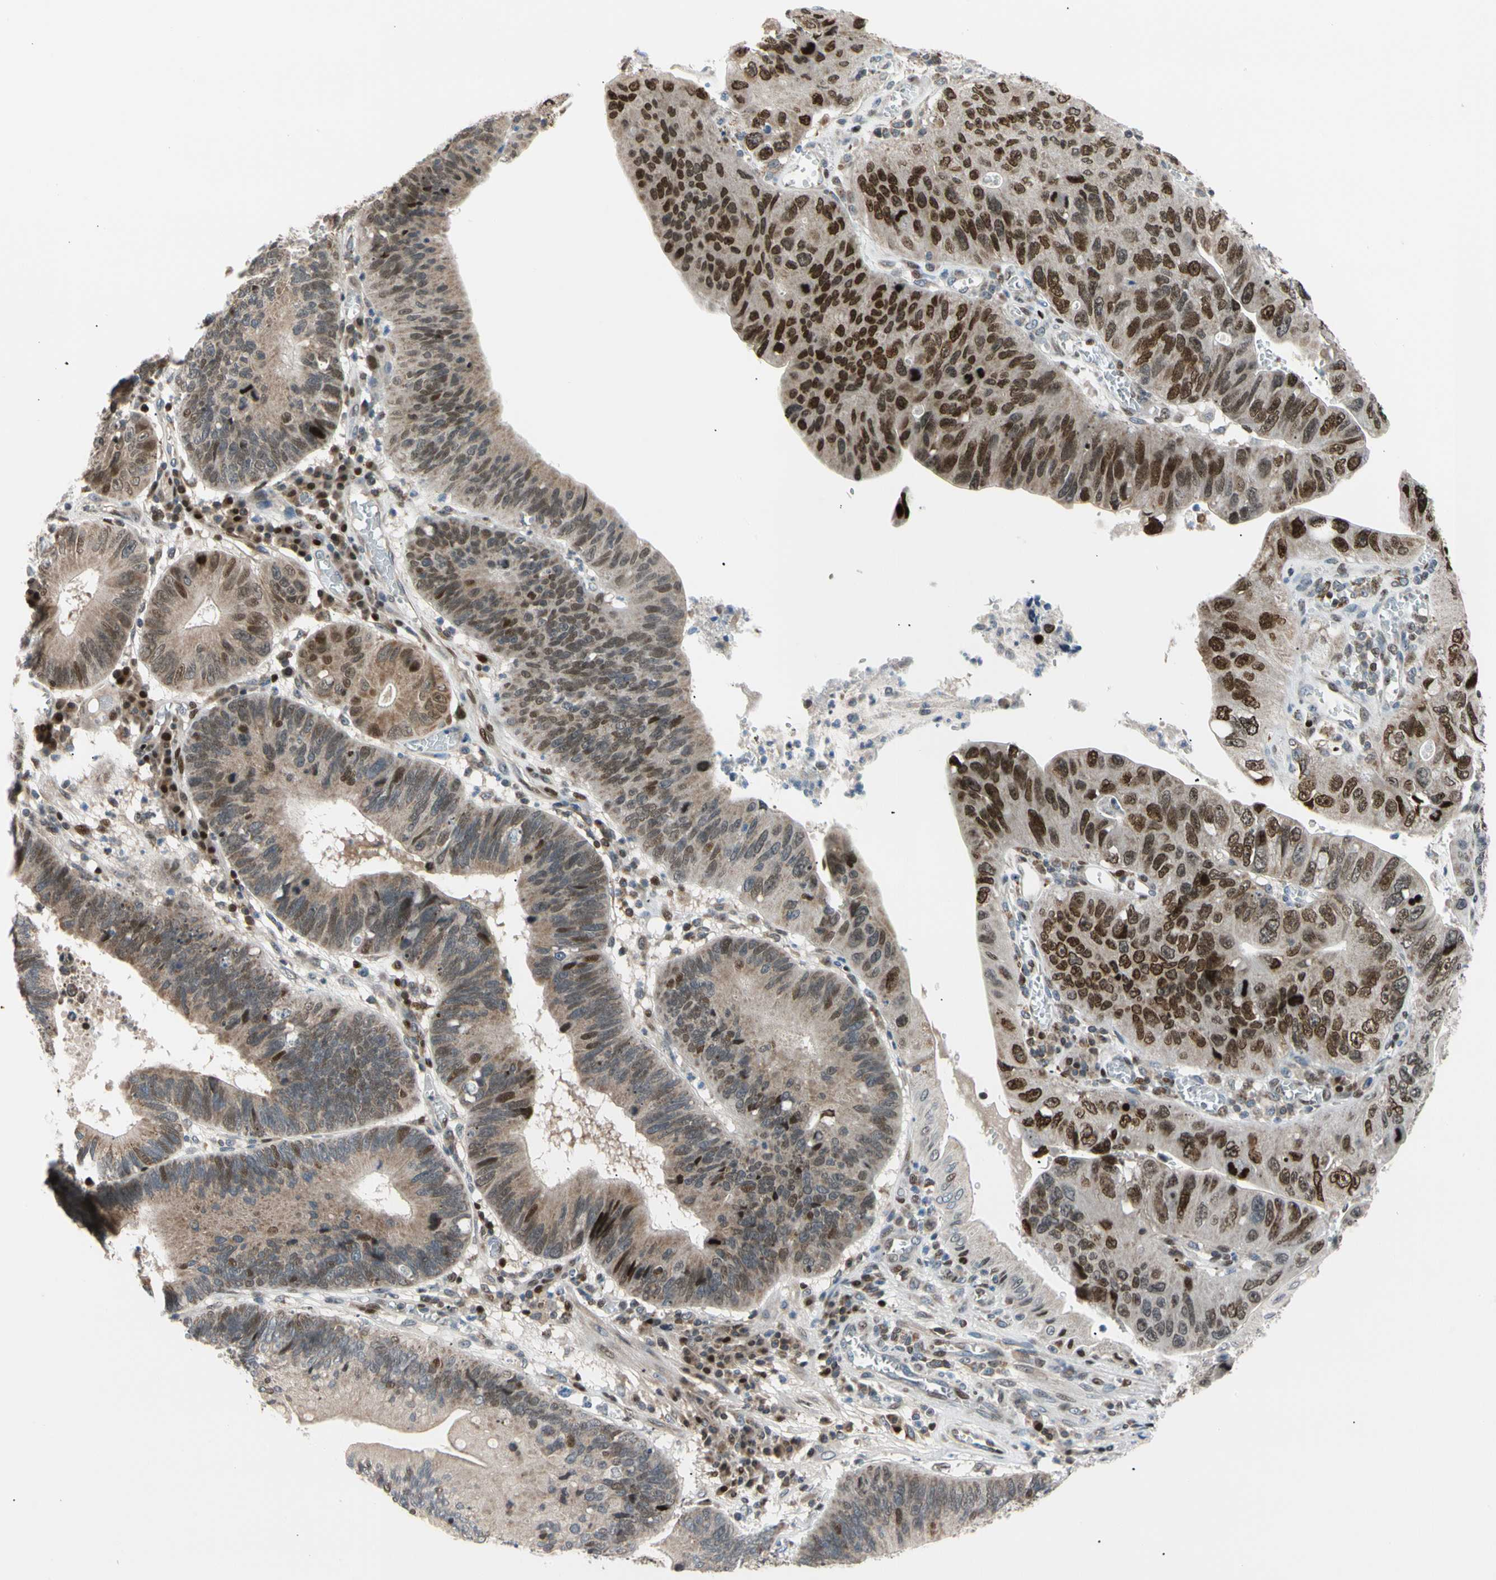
{"staining": {"intensity": "strong", "quantity": "25%-75%", "location": "nuclear"}, "tissue": "stomach cancer", "cell_type": "Tumor cells", "image_type": "cancer", "snomed": [{"axis": "morphology", "description": "Adenocarcinoma, NOS"}, {"axis": "topography", "description": "Stomach"}], "caption": "Human adenocarcinoma (stomach) stained for a protein (brown) displays strong nuclear positive expression in about 25%-75% of tumor cells.", "gene": "E2F1", "patient": {"sex": "male", "age": 59}}